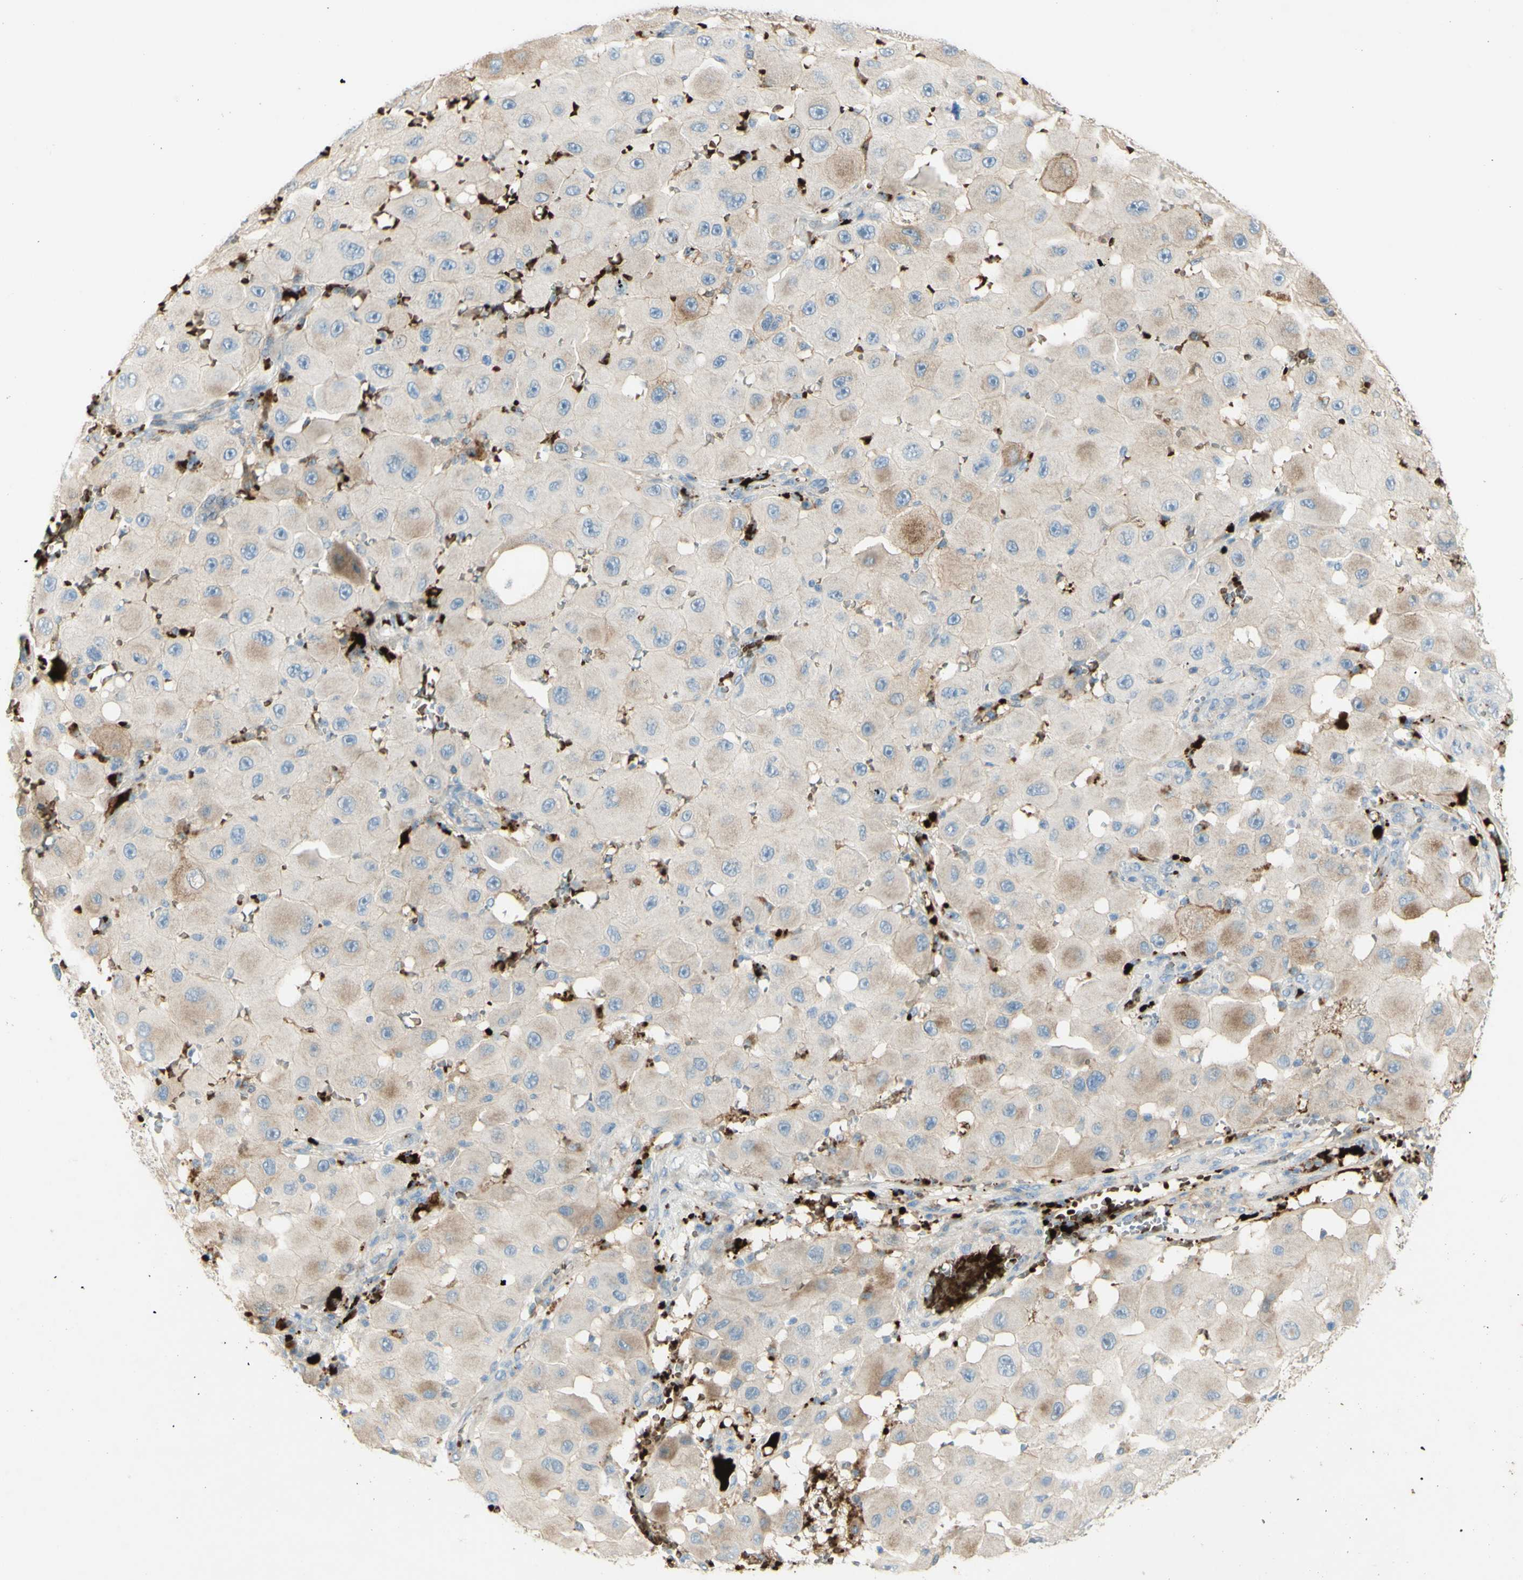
{"staining": {"intensity": "weak", "quantity": "<25%", "location": "cytoplasmic/membranous"}, "tissue": "melanoma", "cell_type": "Tumor cells", "image_type": "cancer", "snomed": [{"axis": "morphology", "description": "Malignant melanoma, NOS"}, {"axis": "topography", "description": "Skin"}], "caption": "Immunohistochemistry of human melanoma reveals no positivity in tumor cells.", "gene": "GAN", "patient": {"sex": "female", "age": 81}}